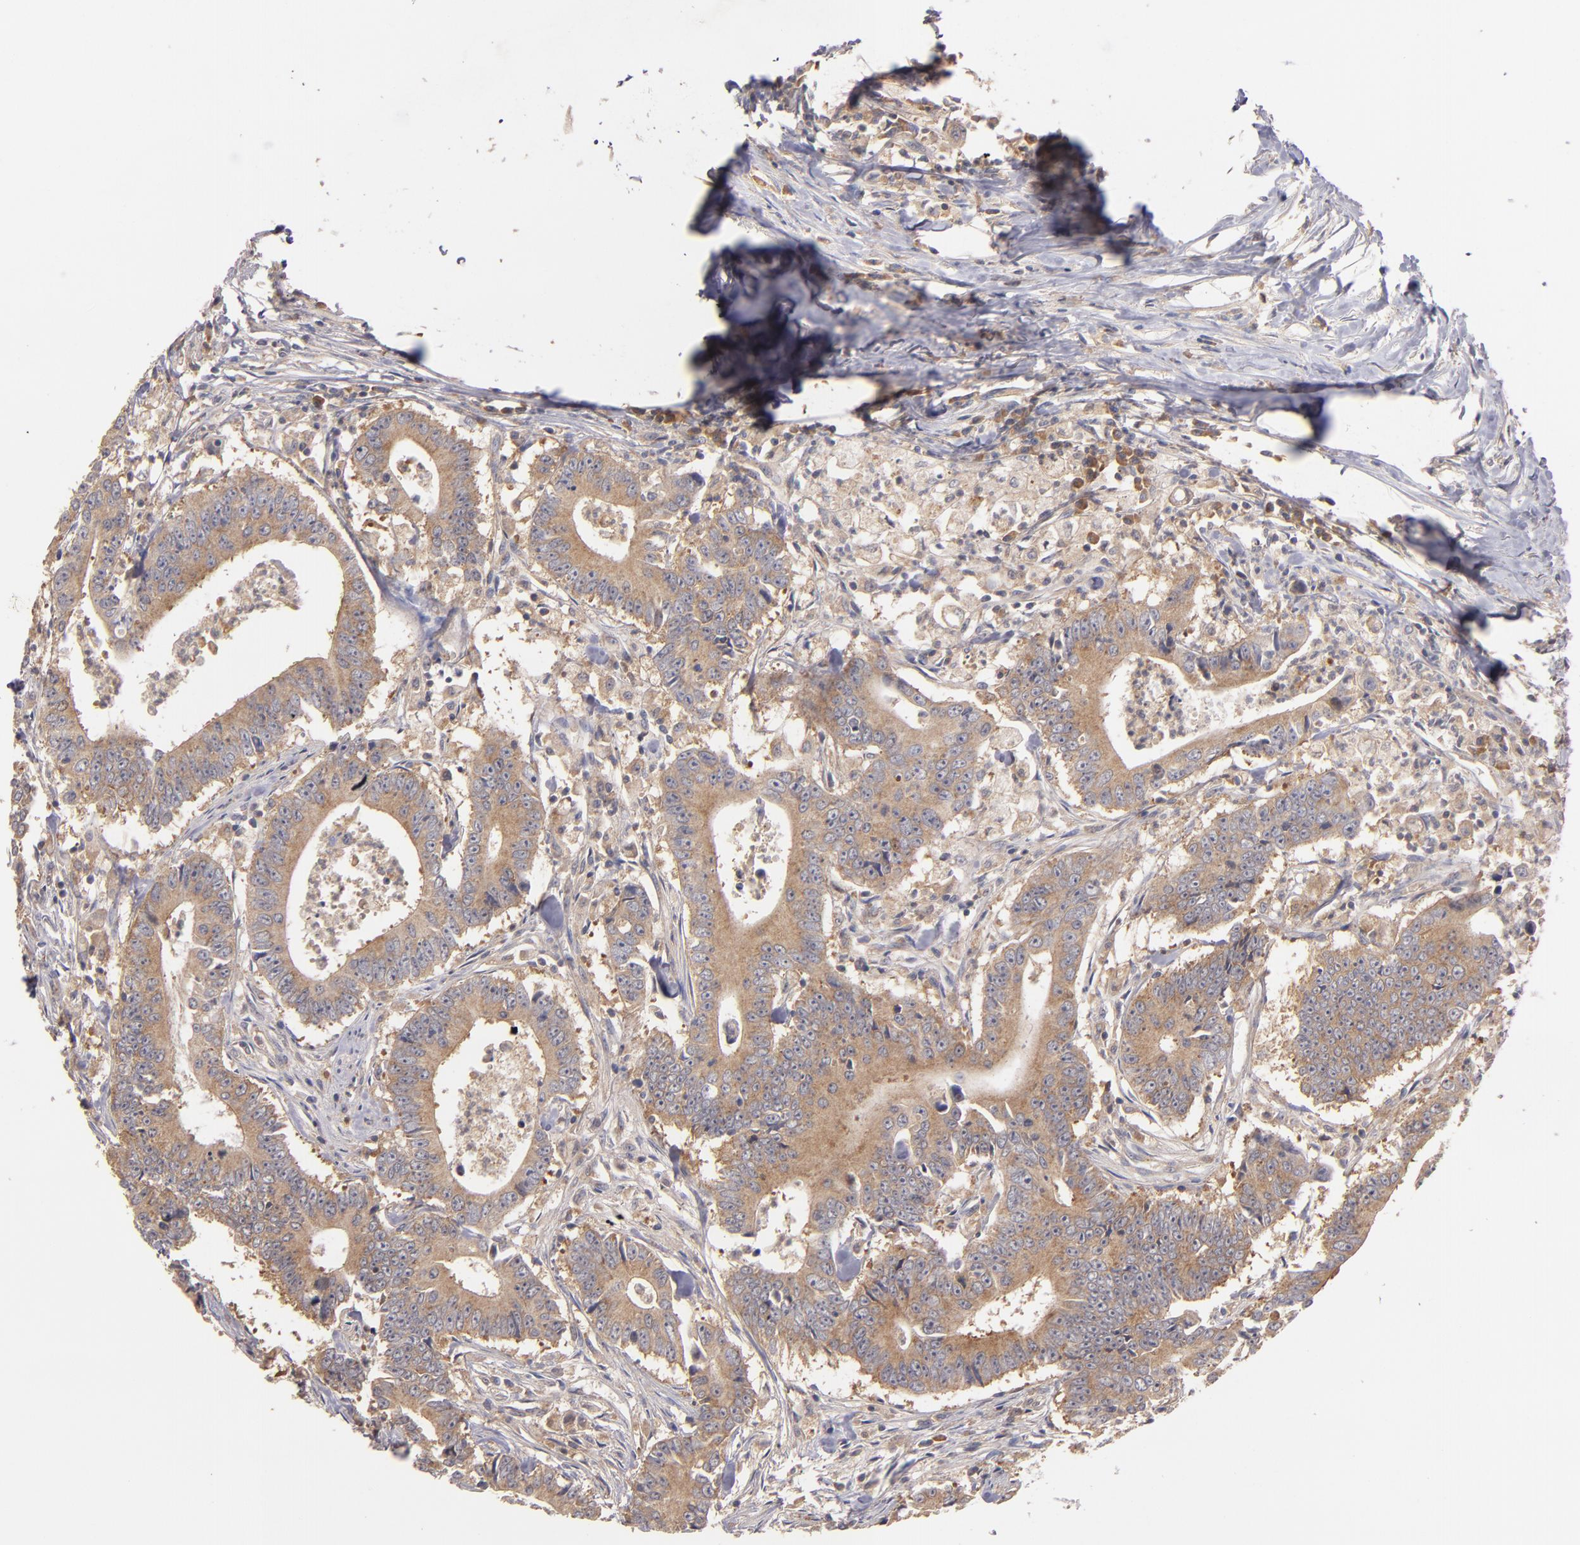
{"staining": {"intensity": "moderate", "quantity": ">75%", "location": "cytoplasmic/membranous"}, "tissue": "colorectal cancer", "cell_type": "Tumor cells", "image_type": "cancer", "snomed": [{"axis": "morphology", "description": "Adenocarcinoma, NOS"}, {"axis": "topography", "description": "Colon"}], "caption": "Tumor cells exhibit moderate cytoplasmic/membranous staining in about >75% of cells in adenocarcinoma (colorectal).", "gene": "UPF3B", "patient": {"sex": "male", "age": 55}}